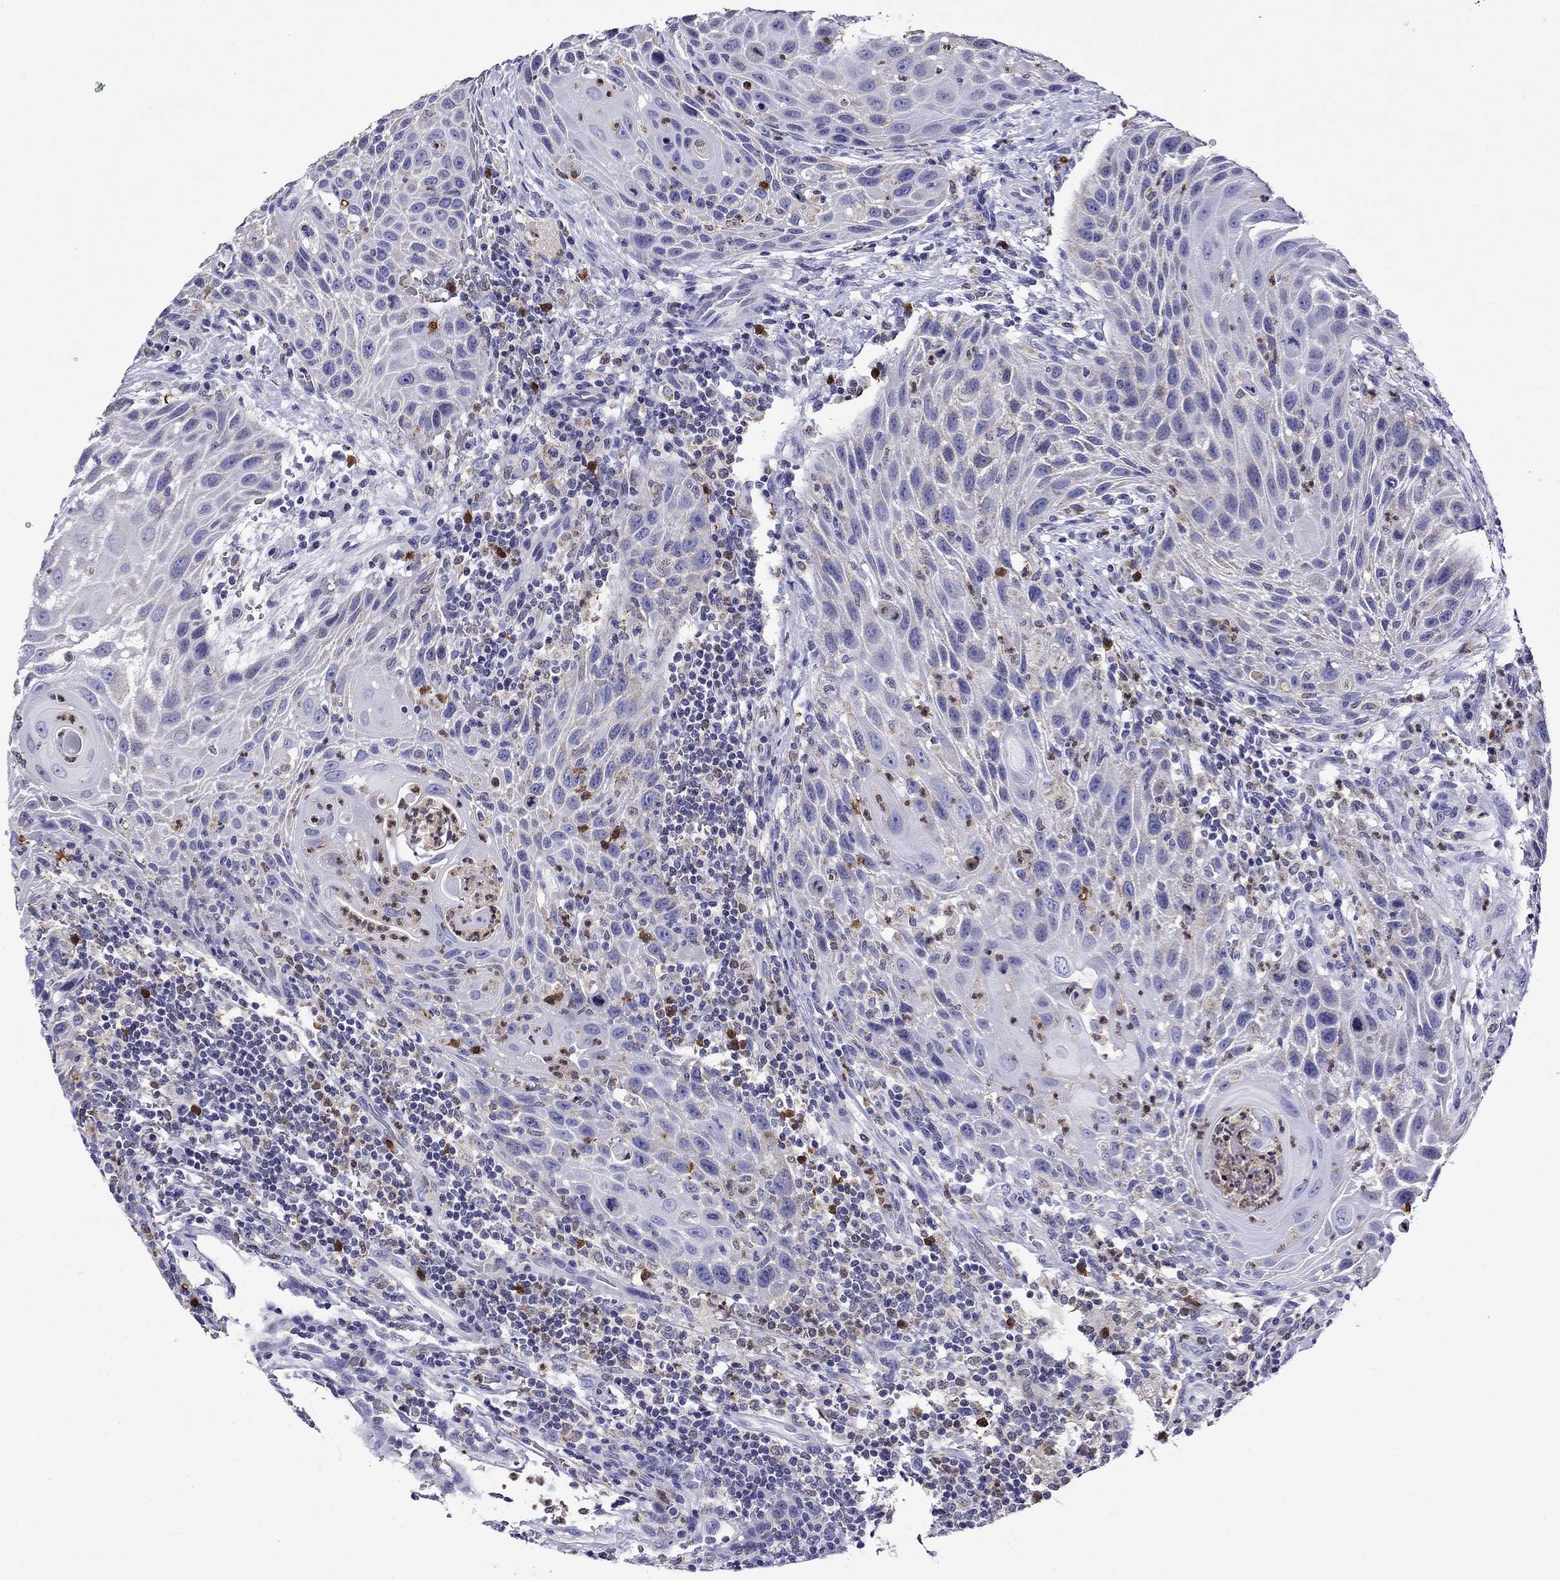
{"staining": {"intensity": "weak", "quantity": "<25%", "location": "cytoplasmic/membranous"}, "tissue": "head and neck cancer", "cell_type": "Tumor cells", "image_type": "cancer", "snomed": [{"axis": "morphology", "description": "Squamous cell carcinoma, NOS"}, {"axis": "topography", "description": "Head-Neck"}], "caption": "This is a image of immunohistochemistry (IHC) staining of head and neck cancer, which shows no expression in tumor cells.", "gene": "SCG2", "patient": {"sex": "male", "age": 69}}